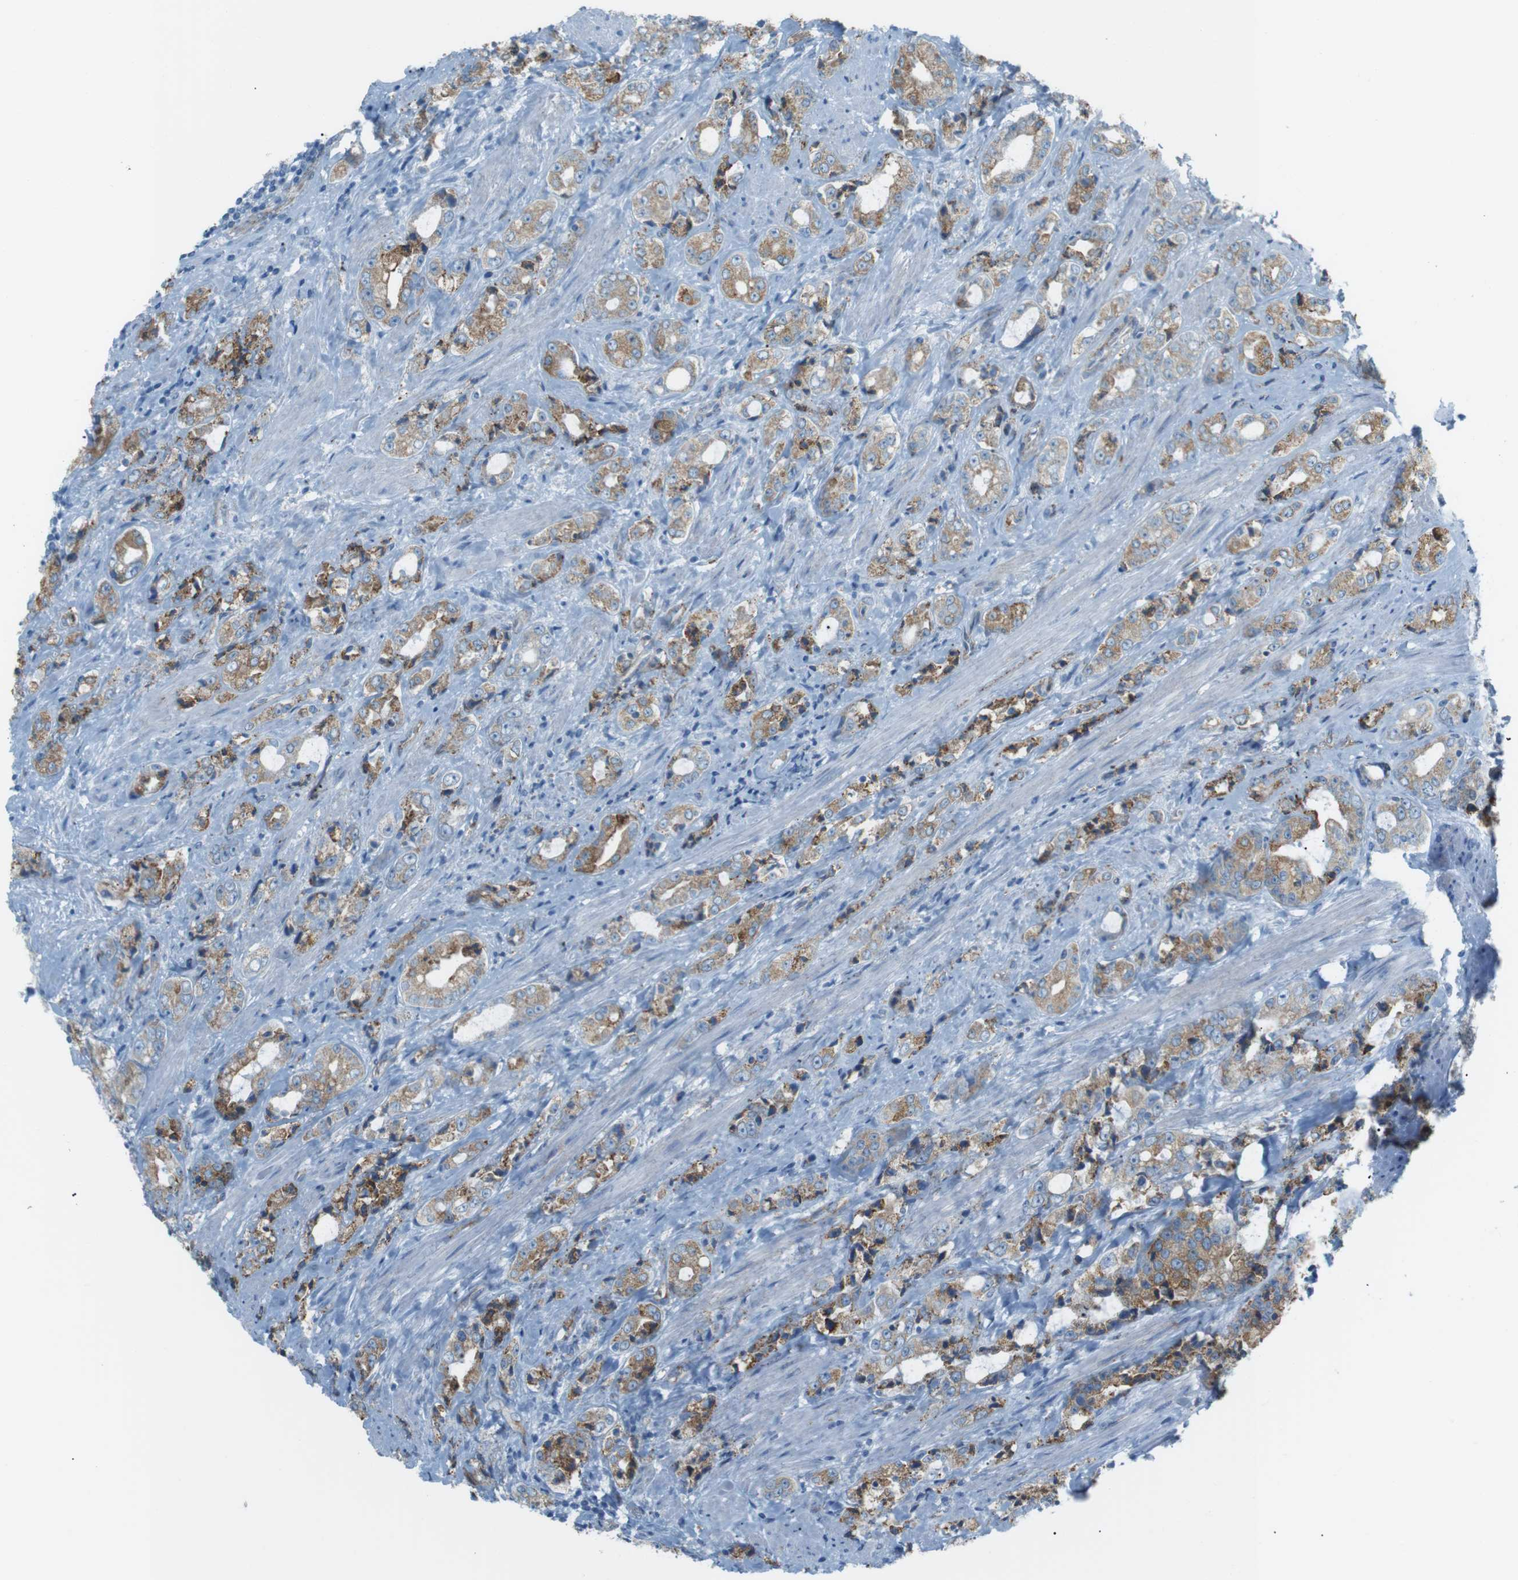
{"staining": {"intensity": "moderate", "quantity": ">75%", "location": "cytoplasmic/membranous"}, "tissue": "prostate cancer", "cell_type": "Tumor cells", "image_type": "cancer", "snomed": [{"axis": "morphology", "description": "Adenocarcinoma, High grade"}, {"axis": "topography", "description": "Prostate"}], "caption": "High-magnification brightfield microscopy of prostate cancer stained with DAB (brown) and counterstained with hematoxylin (blue). tumor cells exhibit moderate cytoplasmic/membranous expression is appreciated in about>75% of cells.", "gene": "VAMP1", "patient": {"sex": "male", "age": 61}}